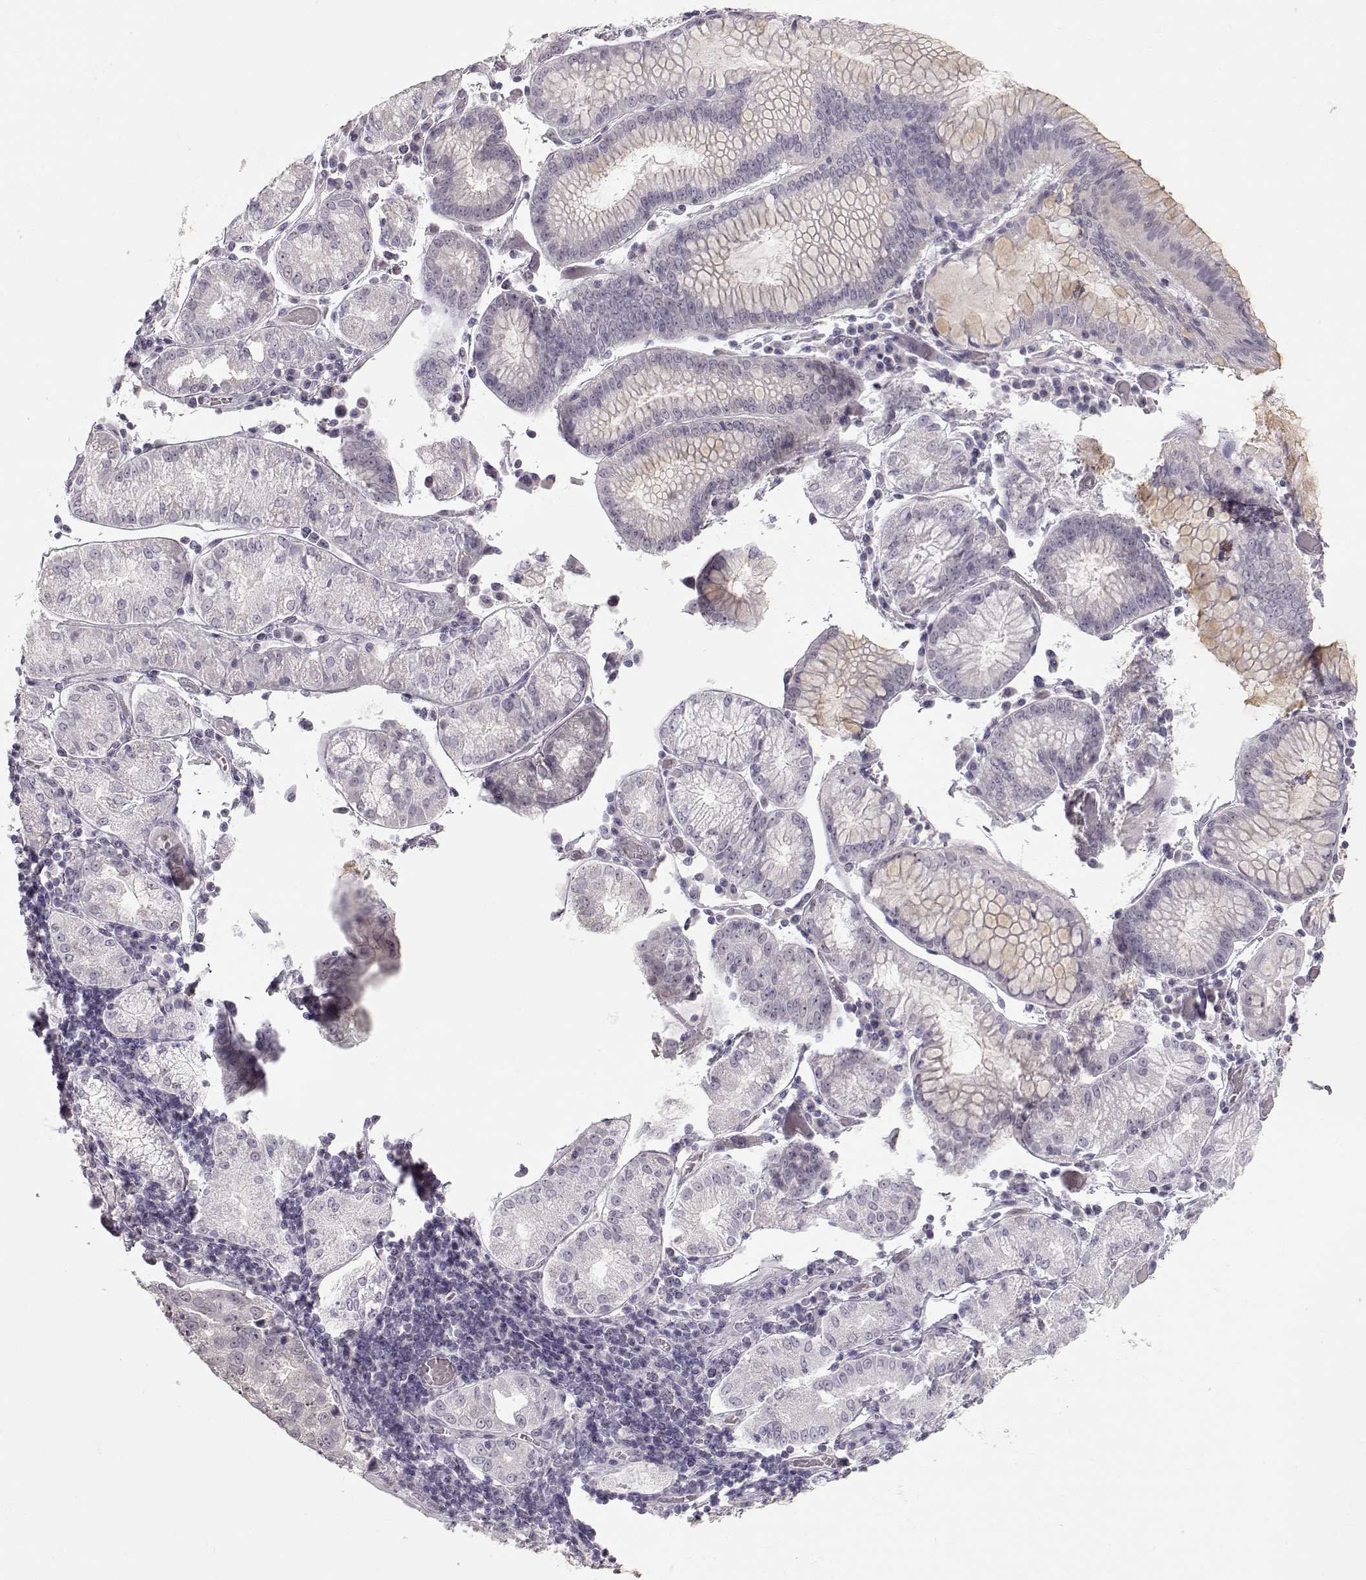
{"staining": {"intensity": "negative", "quantity": "none", "location": "none"}, "tissue": "stomach cancer", "cell_type": "Tumor cells", "image_type": "cancer", "snomed": [{"axis": "morphology", "description": "Adenocarcinoma, NOS"}, {"axis": "topography", "description": "Stomach"}], "caption": "Immunohistochemistry (IHC) image of neoplastic tissue: human stomach cancer stained with DAB exhibits no significant protein staining in tumor cells. Brightfield microscopy of immunohistochemistry (IHC) stained with DAB (brown) and hematoxylin (blue), captured at high magnification.", "gene": "FAM205A", "patient": {"sex": "male", "age": 93}}